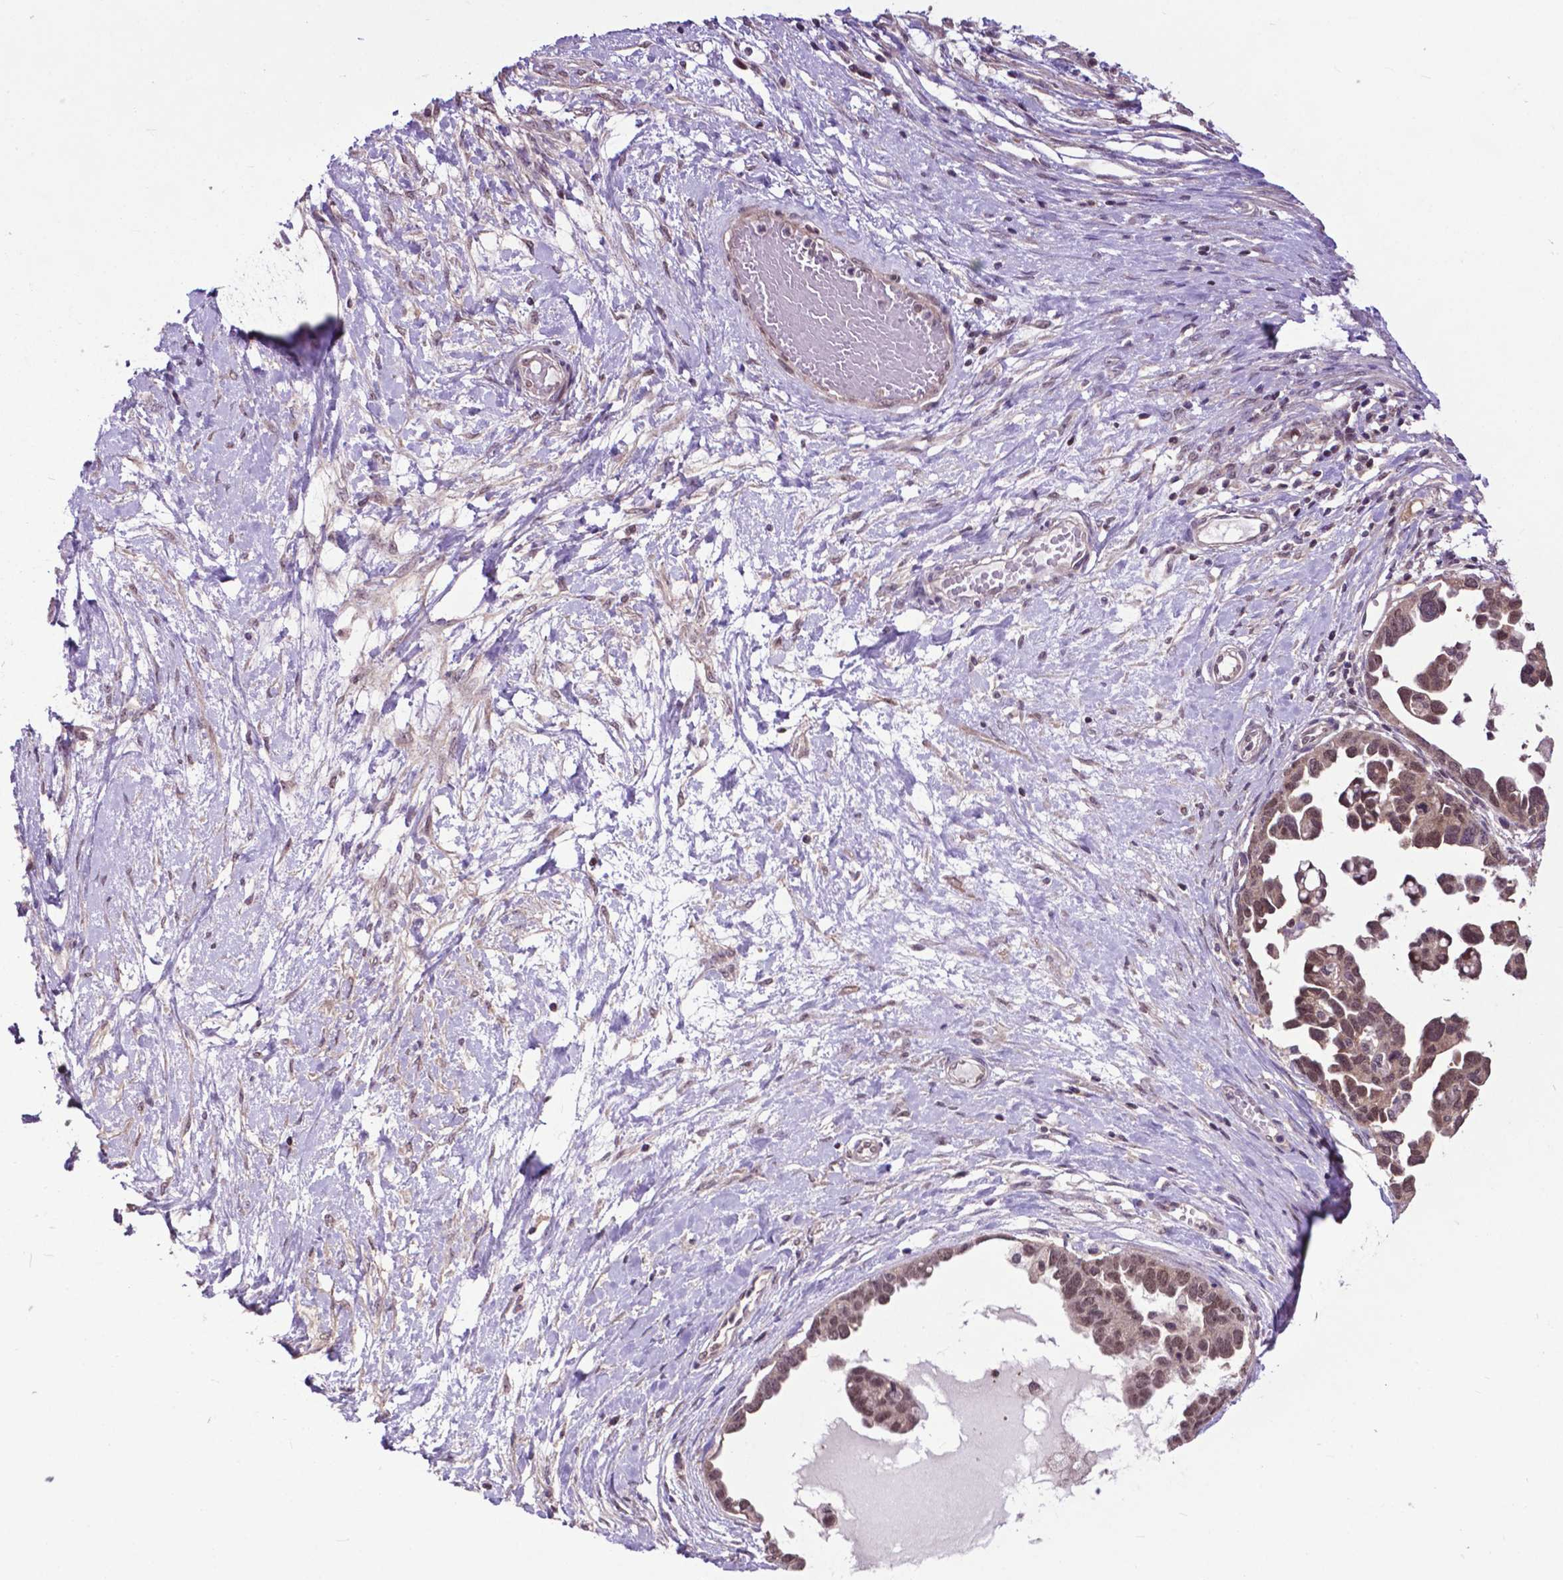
{"staining": {"intensity": "moderate", "quantity": ">75%", "location": "nuclear"}, "tissue": "ovarian cancer", "cell_type": "Tumor cells", "image_type": "cancer", "snomed": [{"axis": "morphology", "description": "Cystadenocarcinoma, serous, NOS"}, {"axis": "topography", "description": "Ovary"}], "caption": "A histopathology image of ovarian serous cystadenocarcinoma stained for a protein shows moderate nuclear brown staining in tumor cells.", "gene": "OTUB1", "patient": {"sex": "female", "age": 54}}